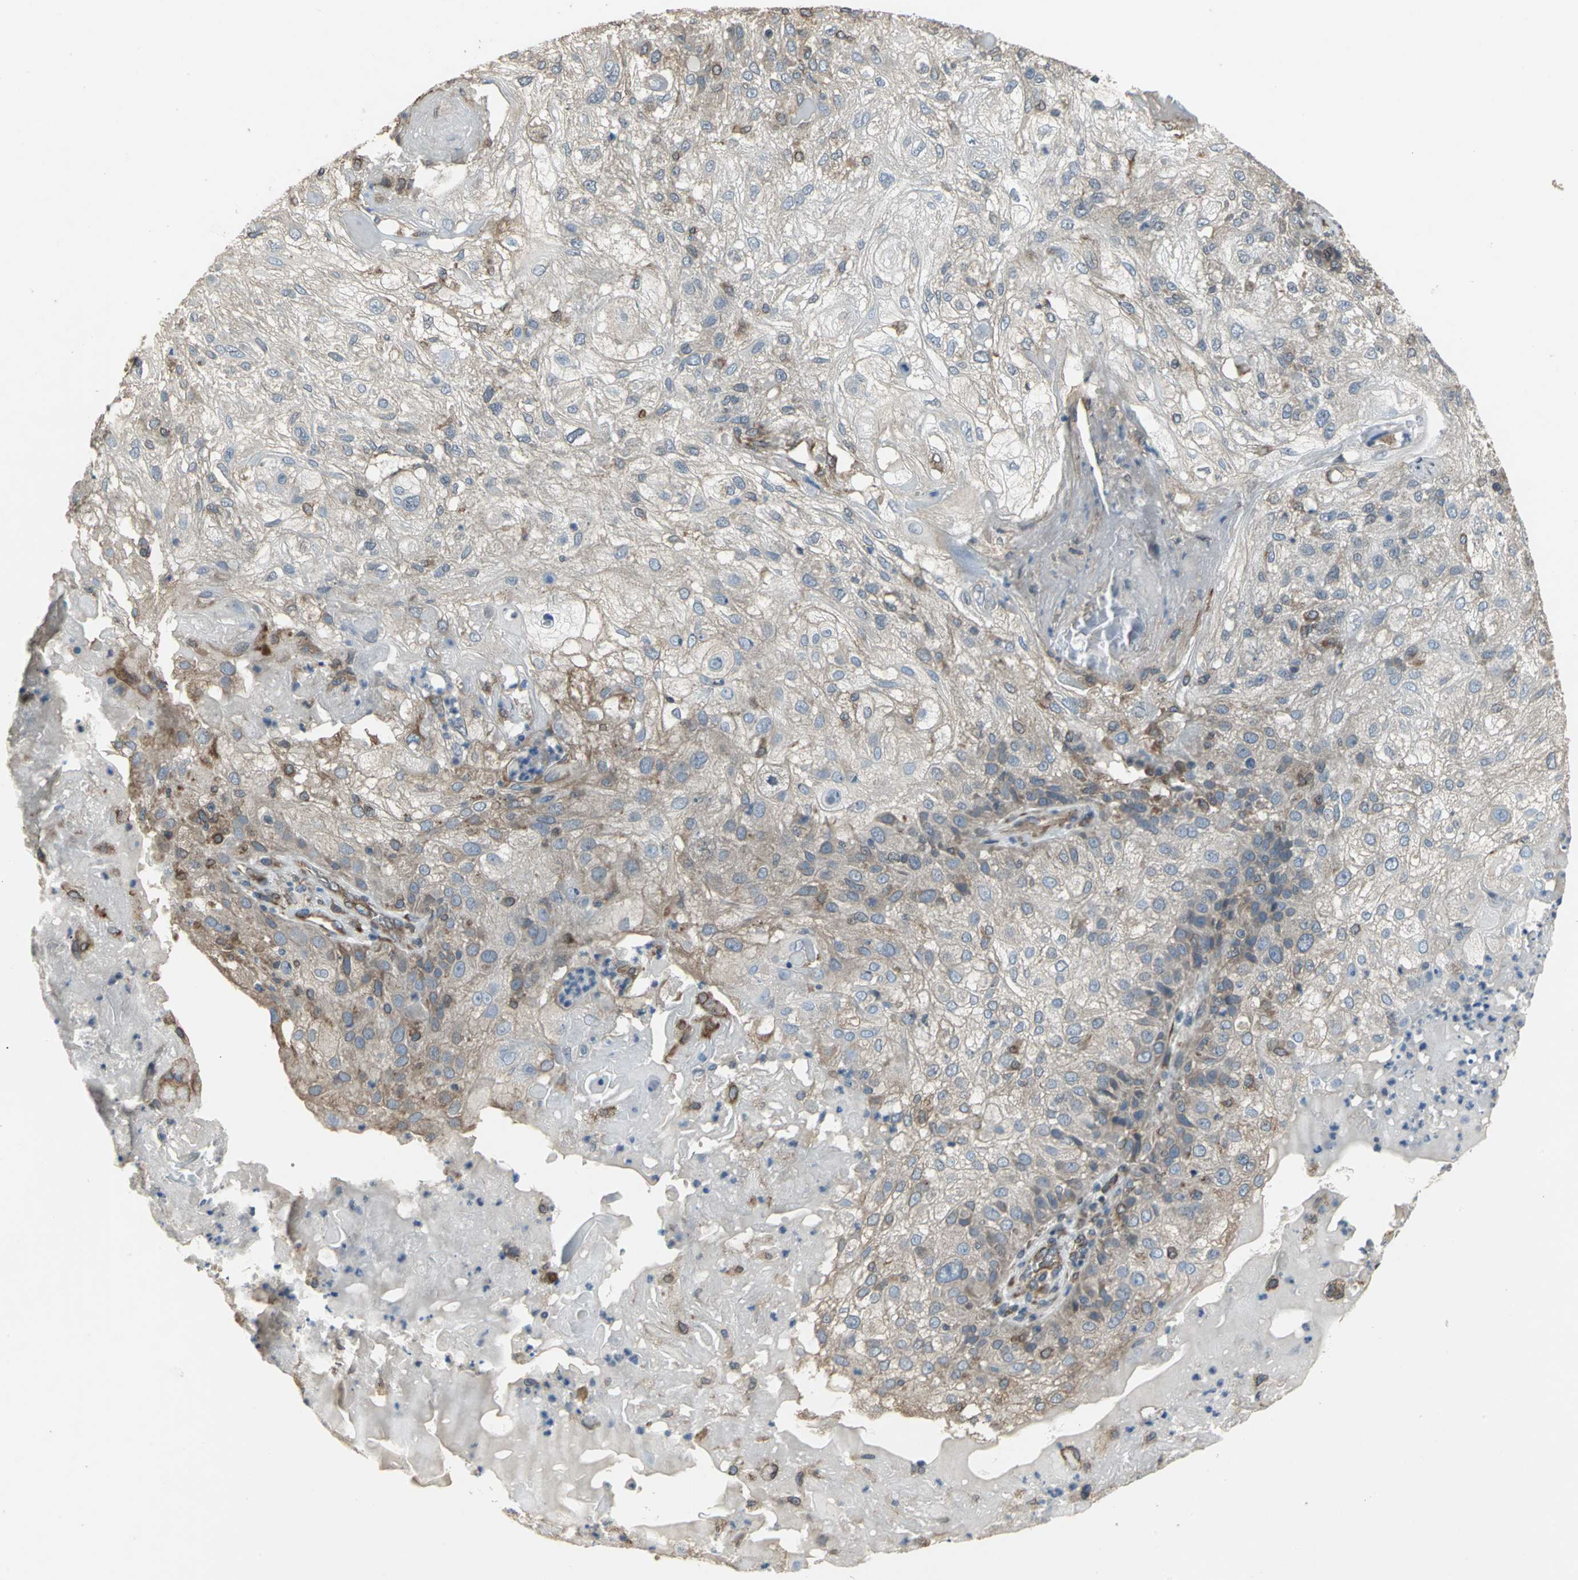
{"staining": {"intensity": "weak", "quantity": "25%-75%", "location": "cytoplasmic/membranous"}, "tissue": "skin cancer", "cell_type": "Tumor cells", "image_type": "cancer", "snomed": [{"axis": "morphology", "description": "Normal tissue, NOS"}, {"axis": "morphology", "description": "Squamous cell carcinoma, NOS"}, {"axis": "topography", "description": "Skin"}], "caption": "Skin cancer (squamous cell carcinoma) was stained to show a protein in brown. There is low levels of weak cytoplasmic/membranous expression in approximately 25%-75% of tumor cells.", "gene": "SYVN1", "patient": {"sex": "female", "age": 83}}